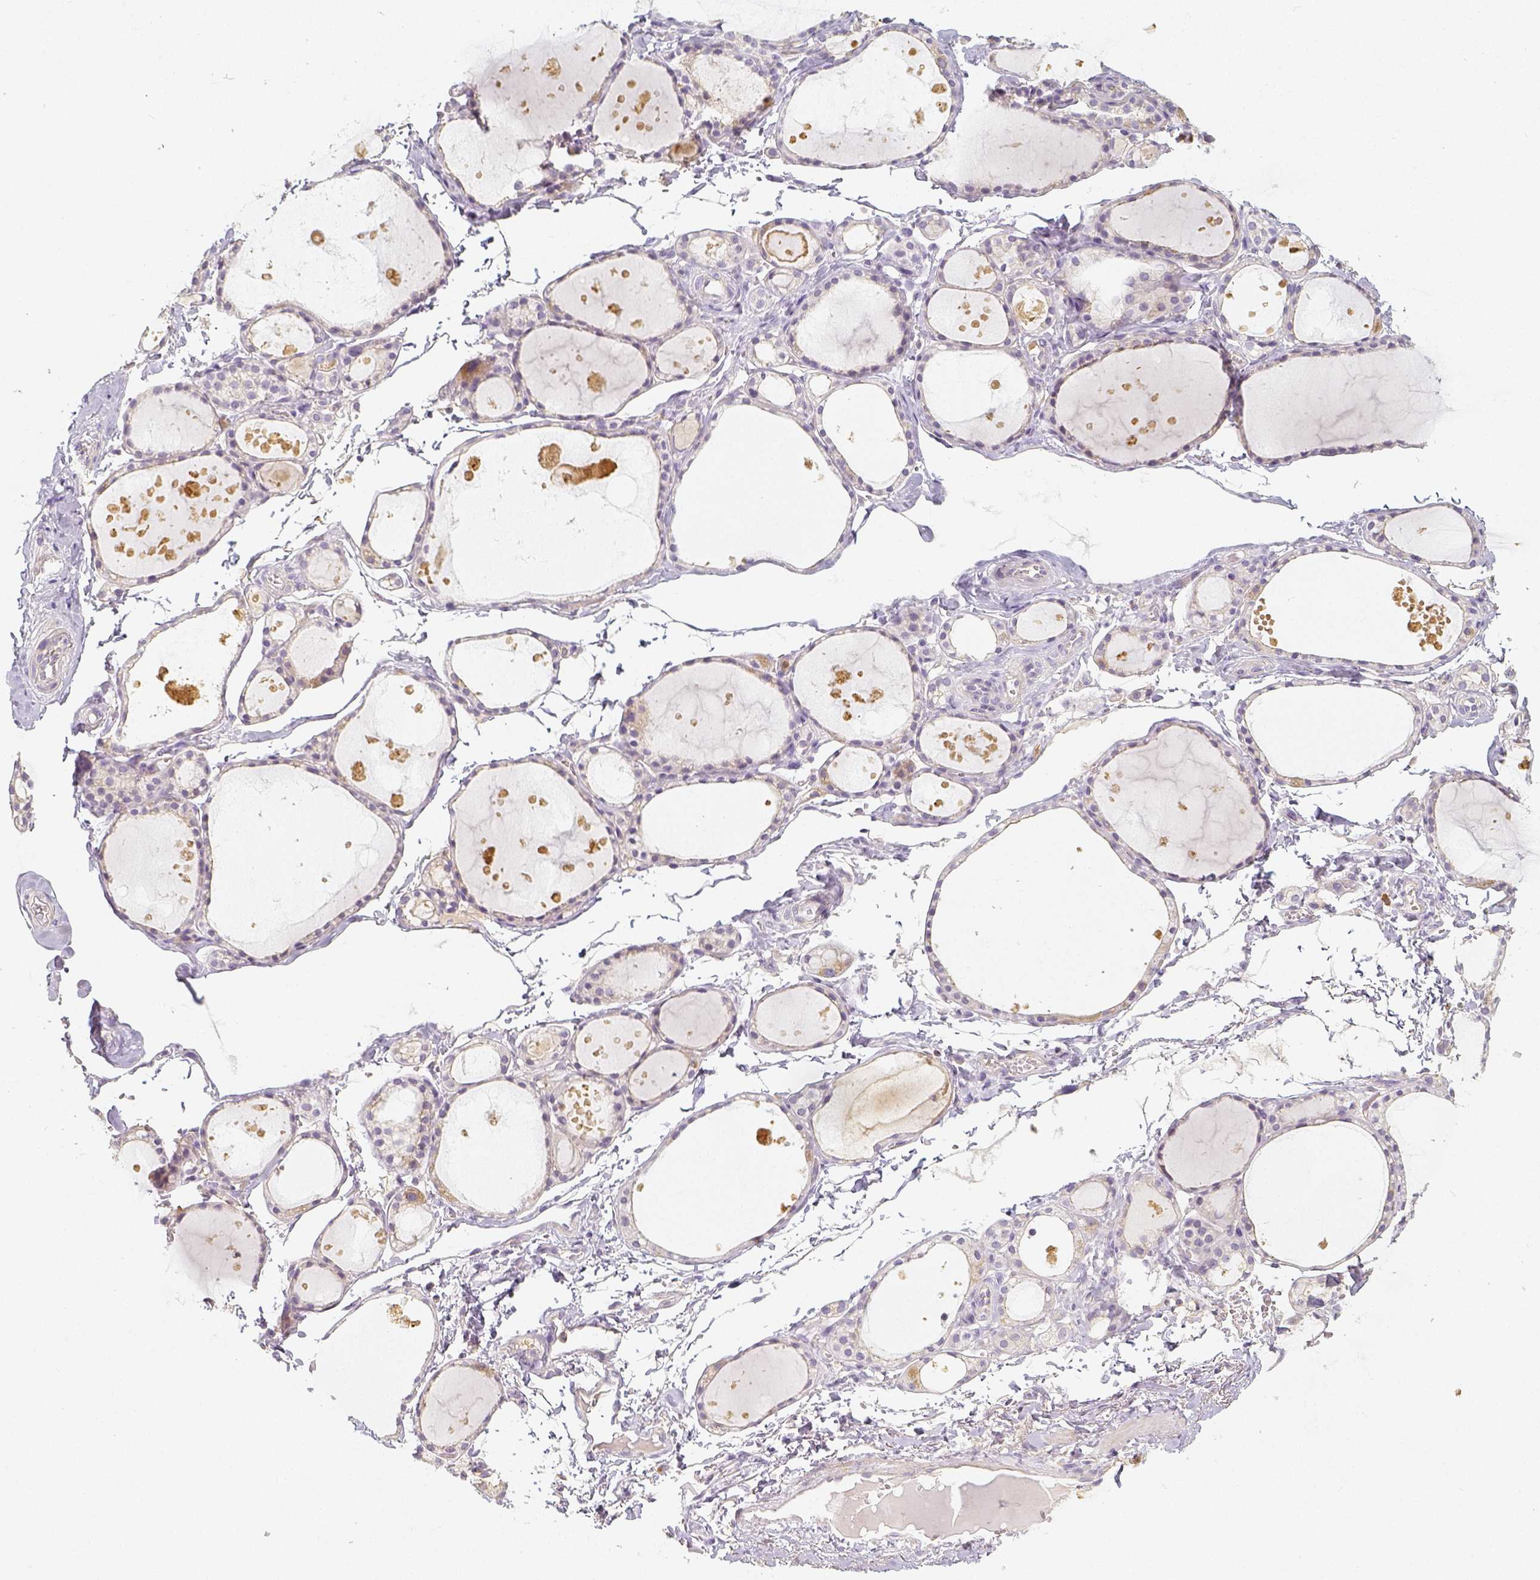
{"staining": {"intensity": "negative", "quantity": "none", "location": "none"}, "tissue": "thyroid gland", "cell_type": "Glandular cells", "image_type": "normal", "snomed": [{"axis": "morphology", "description": "Normal tissue, NOS"}, {"axis": "topography", "description": "Thyroid gland"}], "caption": "This is a histopathology image of immunohistochemistry staining of unremarkable thyroid gland, which shows no expression in glandular cells.", "gene": "PTPRJ", "patient": {"sex": "male", "age": 68}}